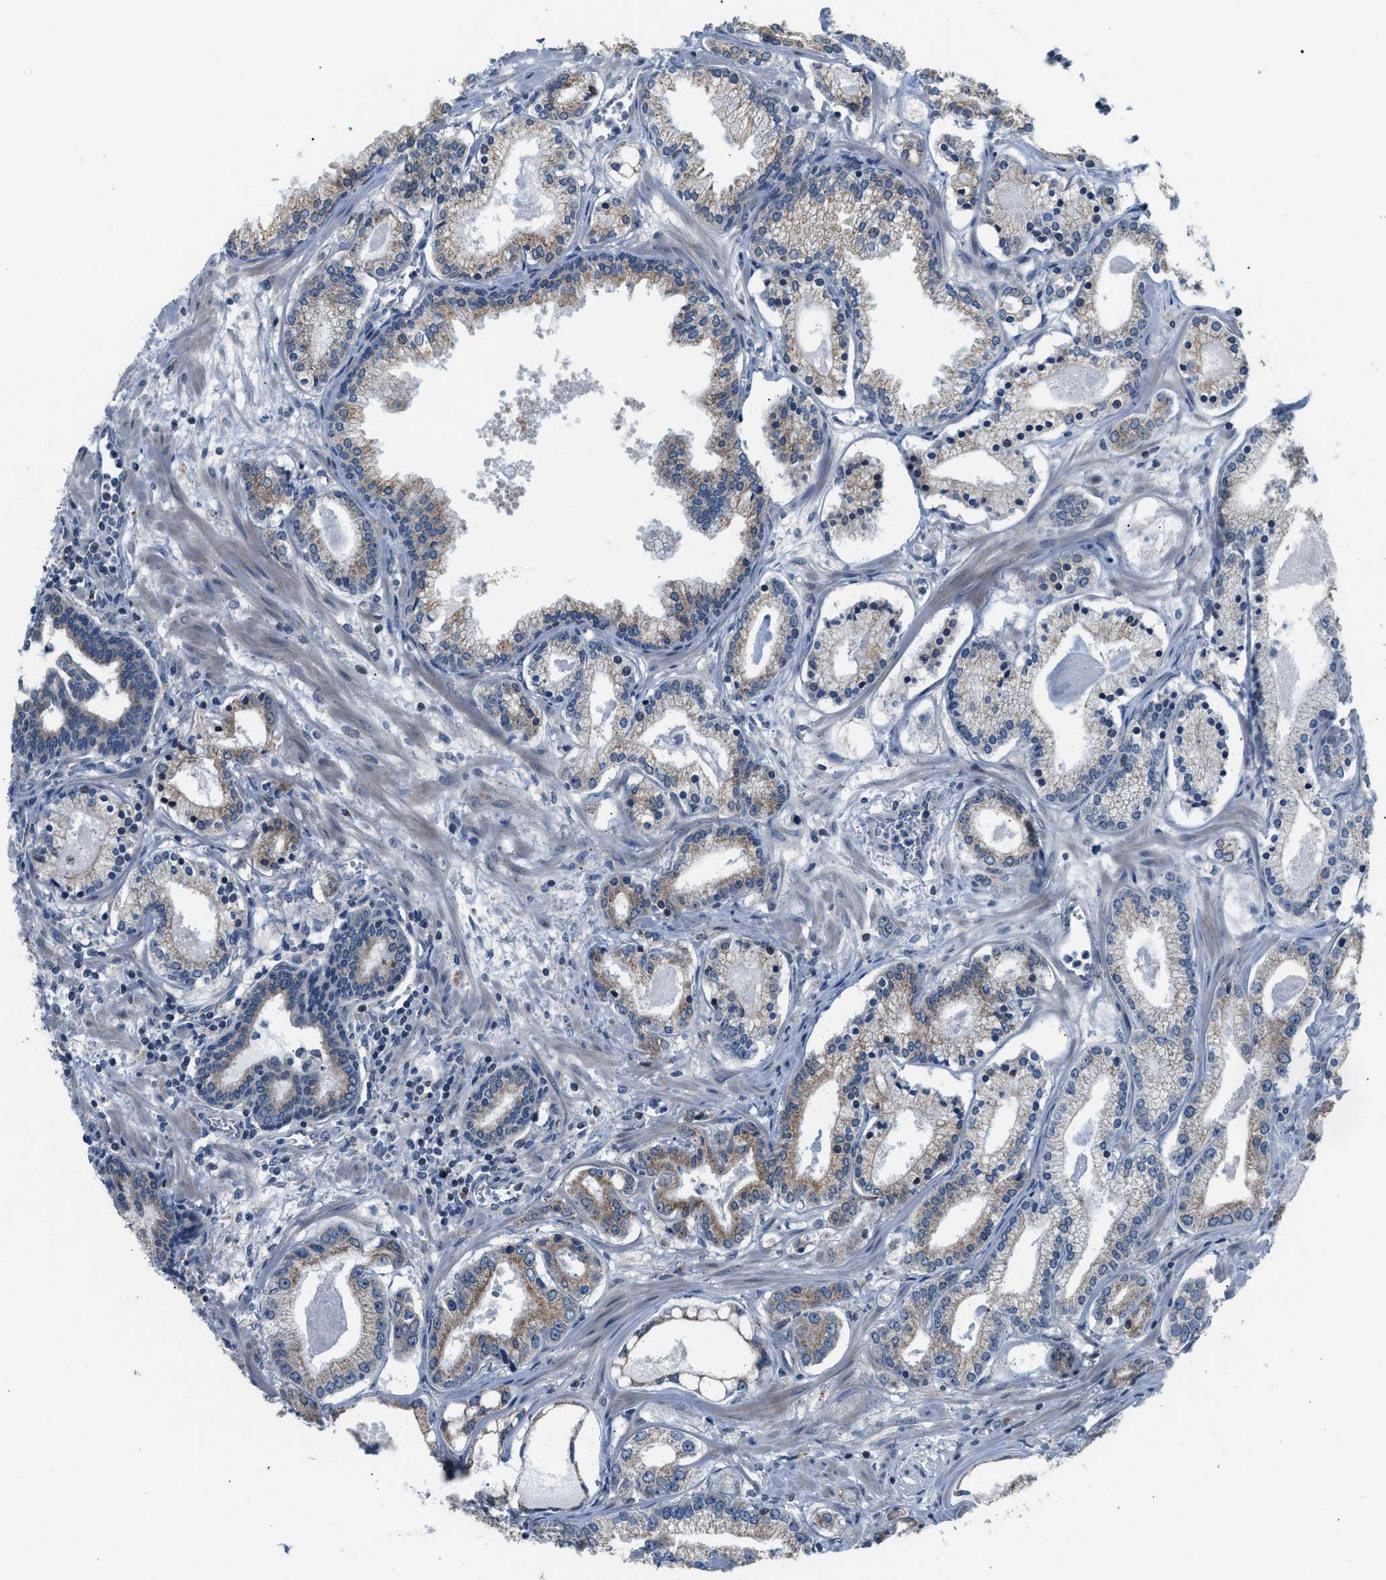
{"staining": {"intensity": "moderate", "quantity": "<25%", "location": "cytoplasmic/membranous"}, "tissue": "prostate cancer", "cell_type": "Tumor cells", "image_type": "cancer", "snomed": [{"axis": "morphology", "description": "Adenocarcinoma, Low grade"}, {"axis": "topography", "description": "Prostate"}], "caption": "The micrograph reveals immunohistochemical staining of low-grade adenocarcinoma (prostate). There is moderate cytoplasmic/membranous staining is seen in about <25% of tumor cells. The staining is performed using DAB (3,3'-diaminobenzidine) brown chromogen to label protein expression. The nuclei are counter-stained blue using hematoxylin.", "gene": "KCNMB2", "patient": {"sex": "male", "age": 59}}